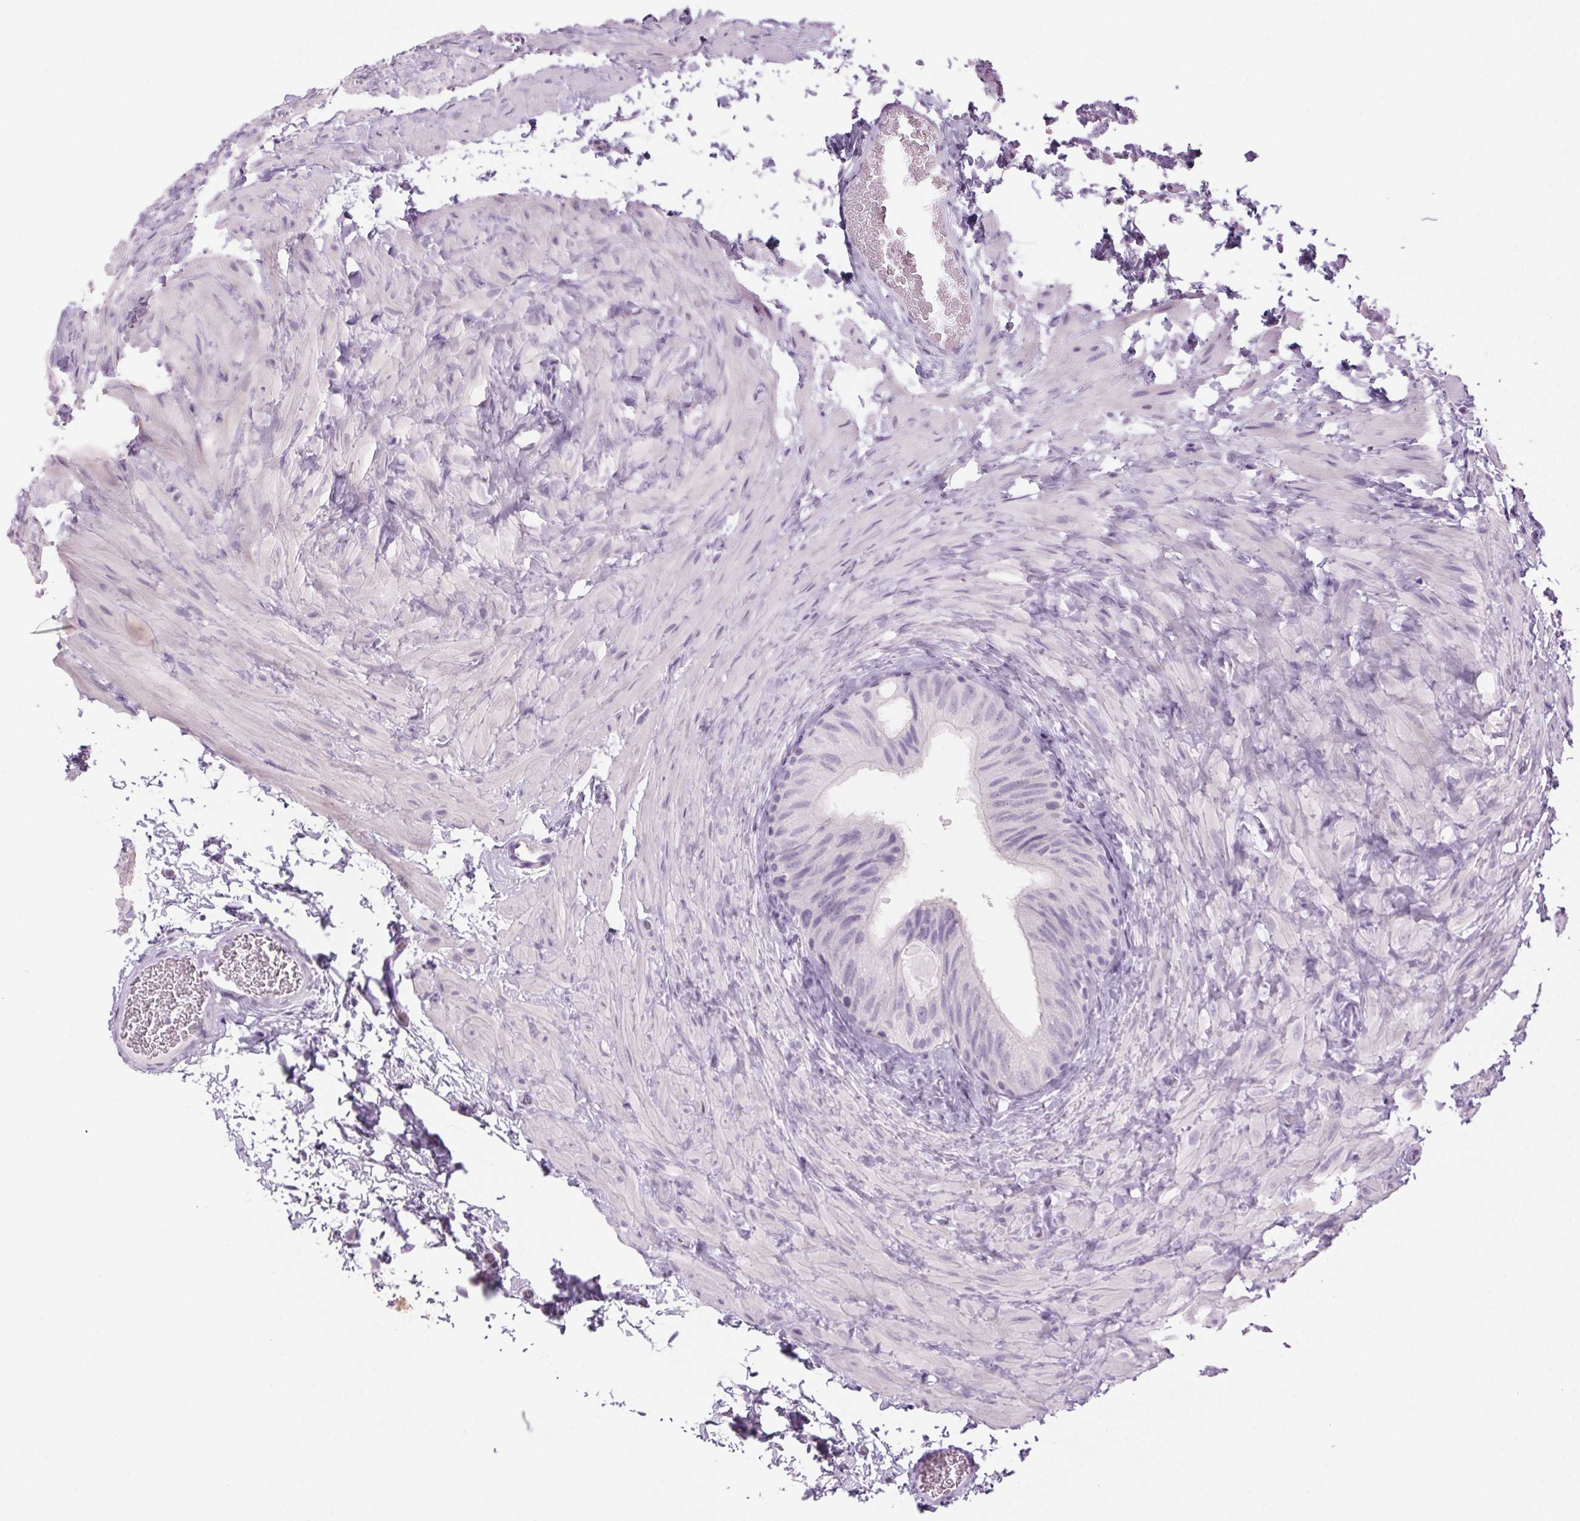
{"staining": {"intensity": "negative", "quantity": "none", "location": "none"}, "tissue": "epididymis", "cell_type": "Glandular cells", "image_type": "normal", "snomed": [{"axis": "morphology", "description": "Normal tissue, NOS"}, {"axis": "topography", "description": "Epididymis, spermatic cord, NOS"}, {"axis": "topography", "description": "Epididymis"}], "caption": "This histopathology image is of unremarkable epididymis stained with immunohistochemistry (IHC) to label a protein in brown with the nuclei are counter-stained blue. There is no staining in glandular cells.", "gene": "LRP2", "patient": {"sex": "male", "age": 31}}